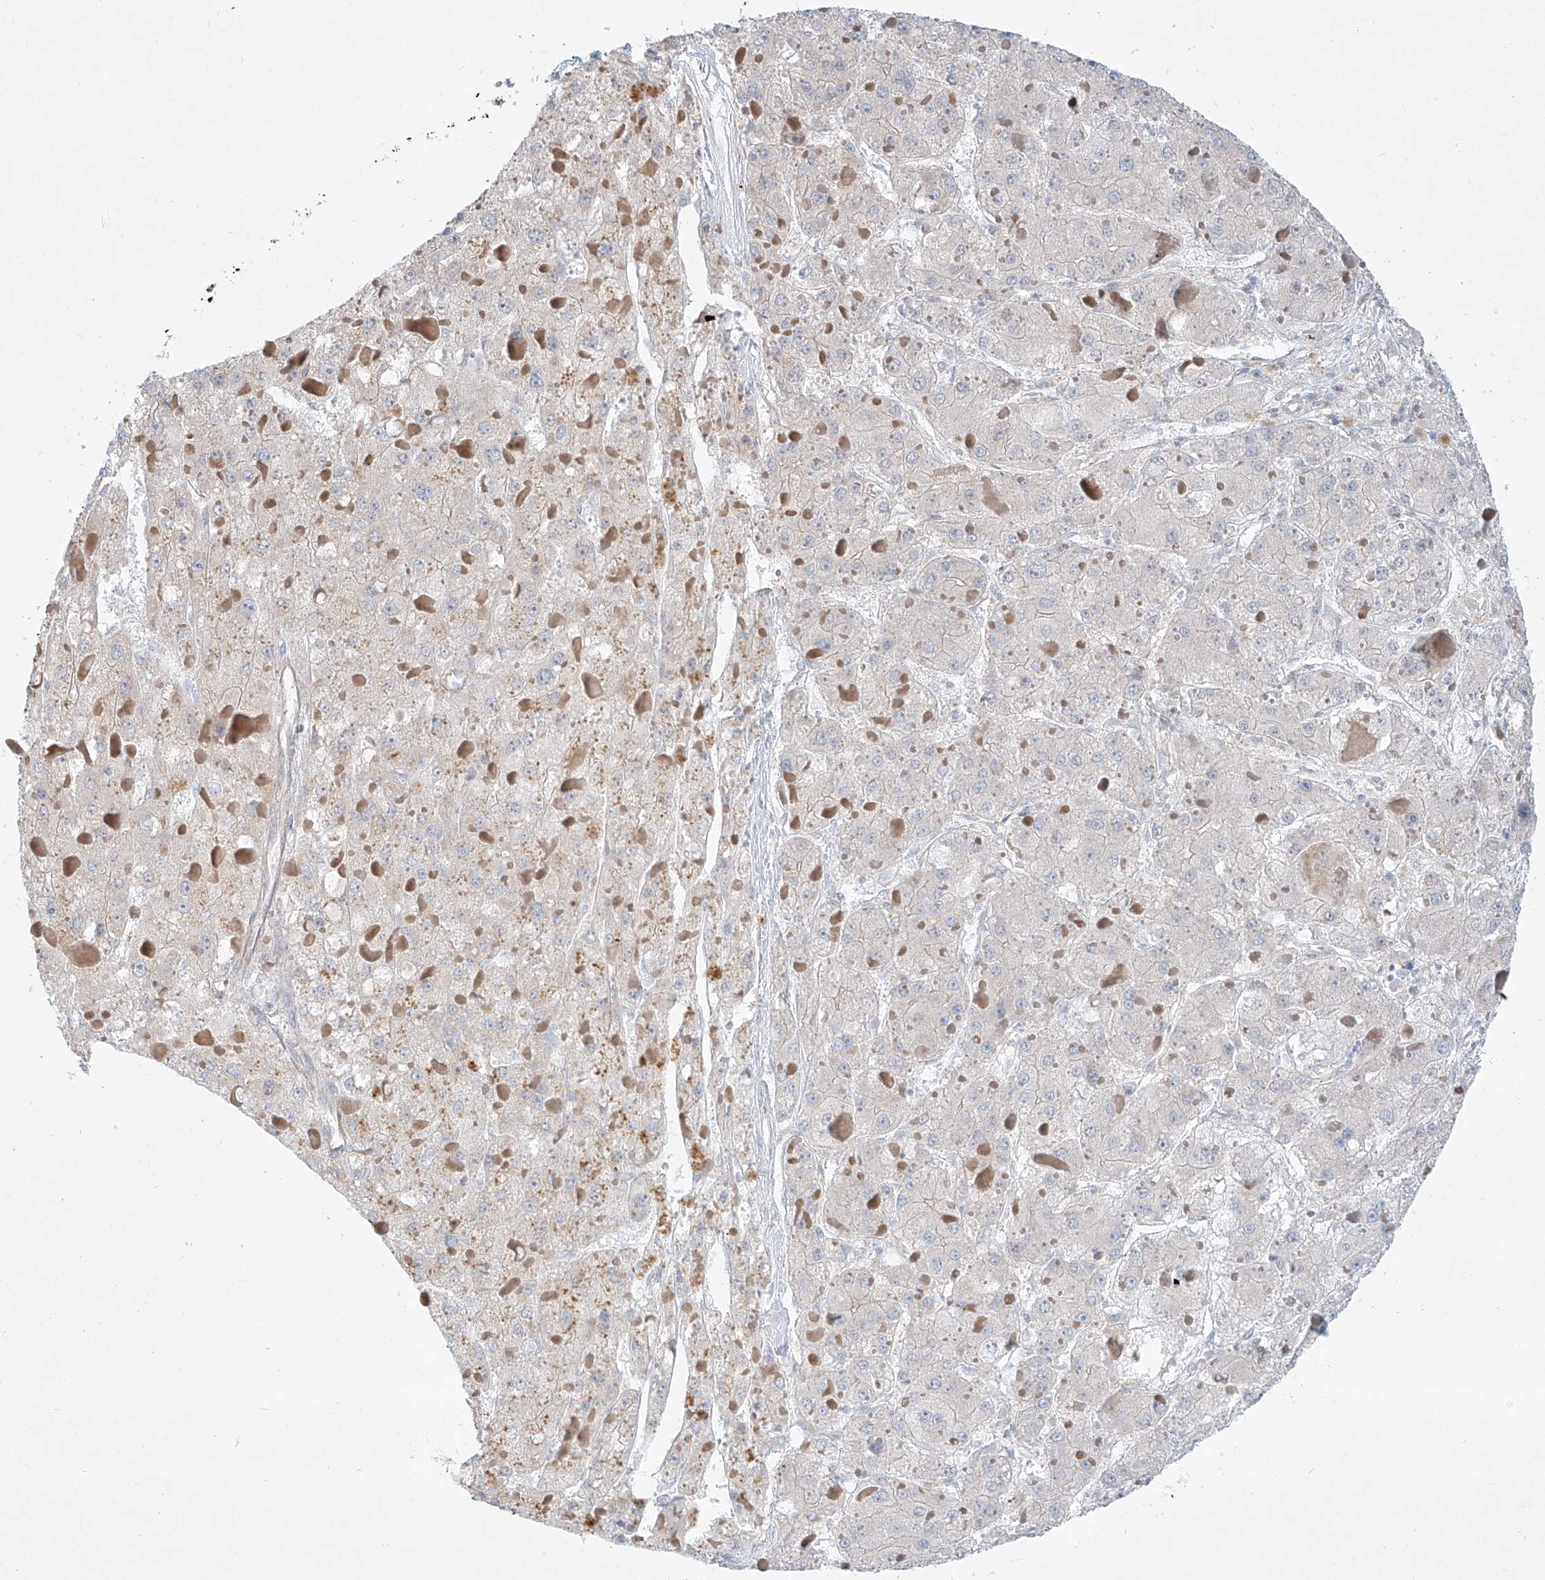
{"staining": {"intensity": "negative", "quantity": "none", "location": "none"}, "tissue": "liver cancer", "cell_type": "Tumor cells", "image_type": "cancer", "snomed": [{"axis": "morphology", "description": "Carcinoma, Hepatocellular, NOS"}, {"axis": "topography", "description": "Liver"}], "caption": "Immunohistochemistry (IHC) of human liver cancer (hepatocellular carcinoma) reveals no staining in tumor cells.", "gene": "AJM1", "patient": {"sex": "female", "age": 73}}